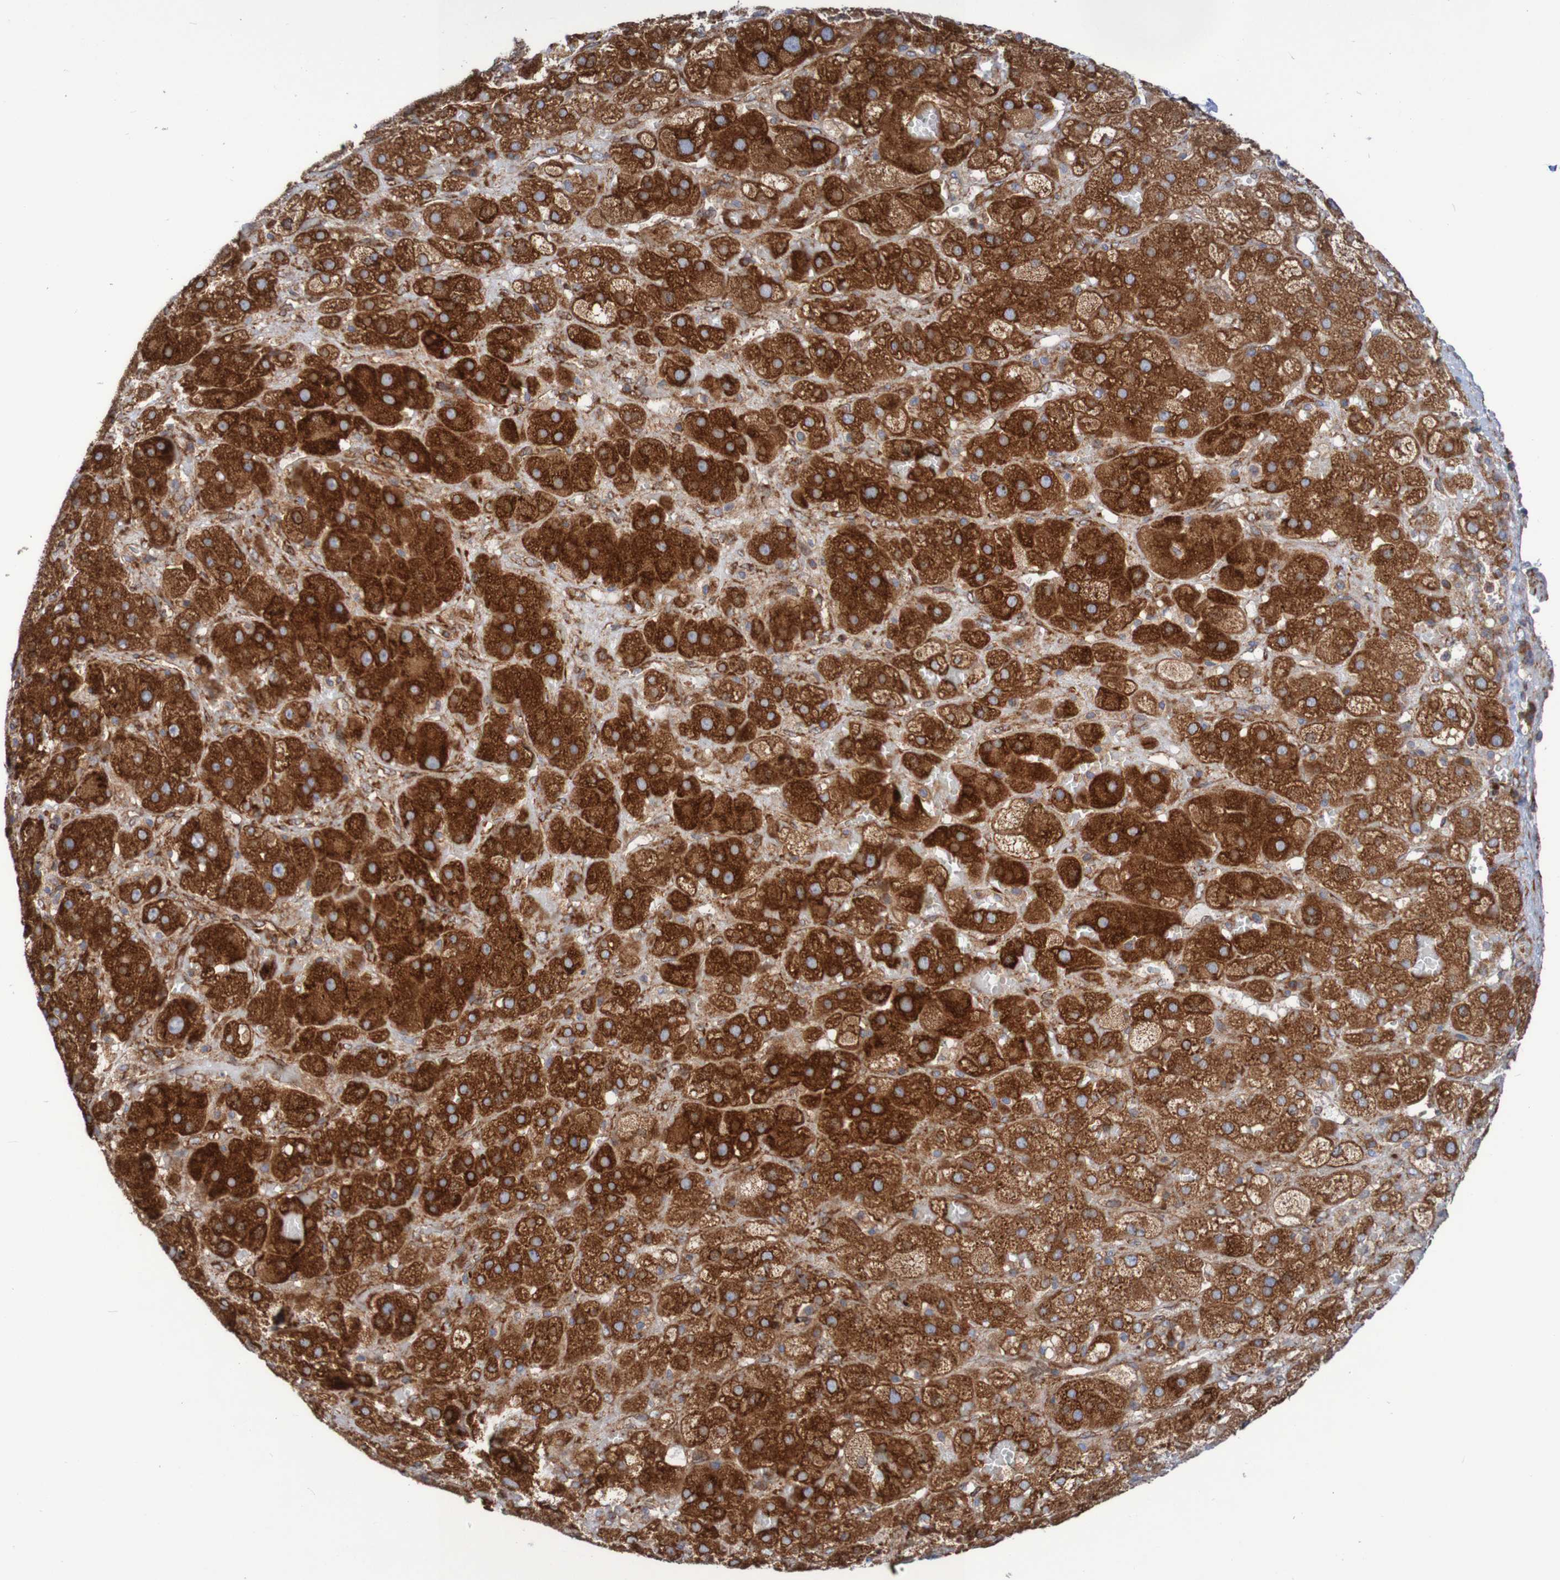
{"staining": {"intensity": "strong", "quantity": ">75%", "location": "cytoplasmic/membranous"}, "tissue": "adrenal gland", "cell_type": "Glandular cells", "image_type": "normal", "snomed": [{"axis": "morphology", "description": "Normal tissue, NOS"}, {"axis": "topography", "description": "Adrenal gland"}], "caption": "Immunohistochemical staining of normal human adrenal gland displays high levels of strong cytoplasmic/membranous positivity in approximately >75% of glandular cells. (IHC, brightfield microscopy, high magnification).", "gene": "FXR2", "patient": {"sex": "female", "age": 47}}